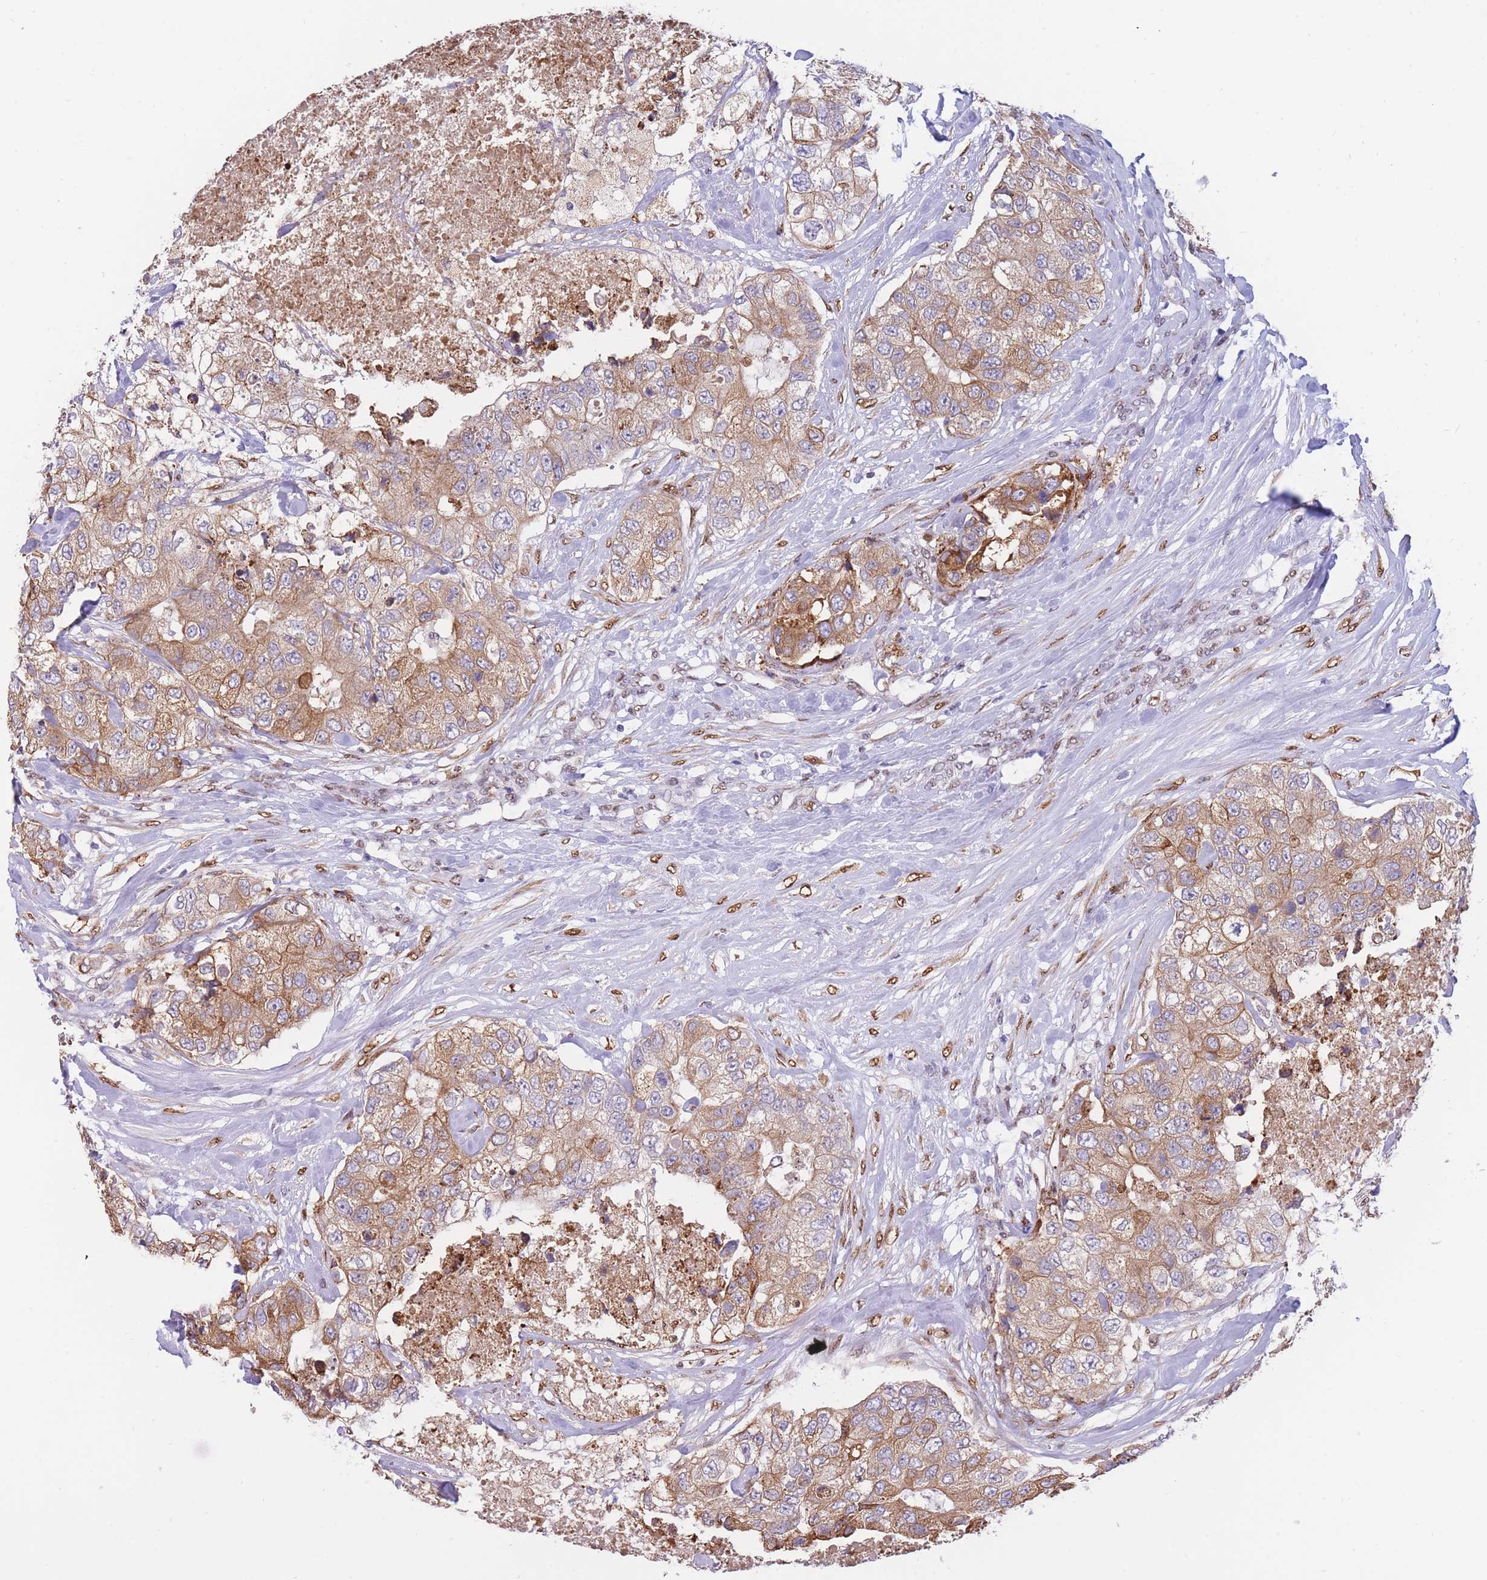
{"staining": {"intensity": "moderate", "quantity": ">75%", "location": "cytoplasmic/membranous"}, "tissue": "breast cancer", "cell_type": "Tumor cells", "image_type": "cancer", "snomed": [{"axis": "morphology", "description": "Duct carcinoma"}, {"axis": "topography", "description": "Breast"}], "caption": "Protein staining displays moderate cytoplasmic/membranous expression in about >75% of tumor cells in breast intraductal carcinoma.", "gene": "FAM153A", "patient": {"sex": "female", "age": 62}}